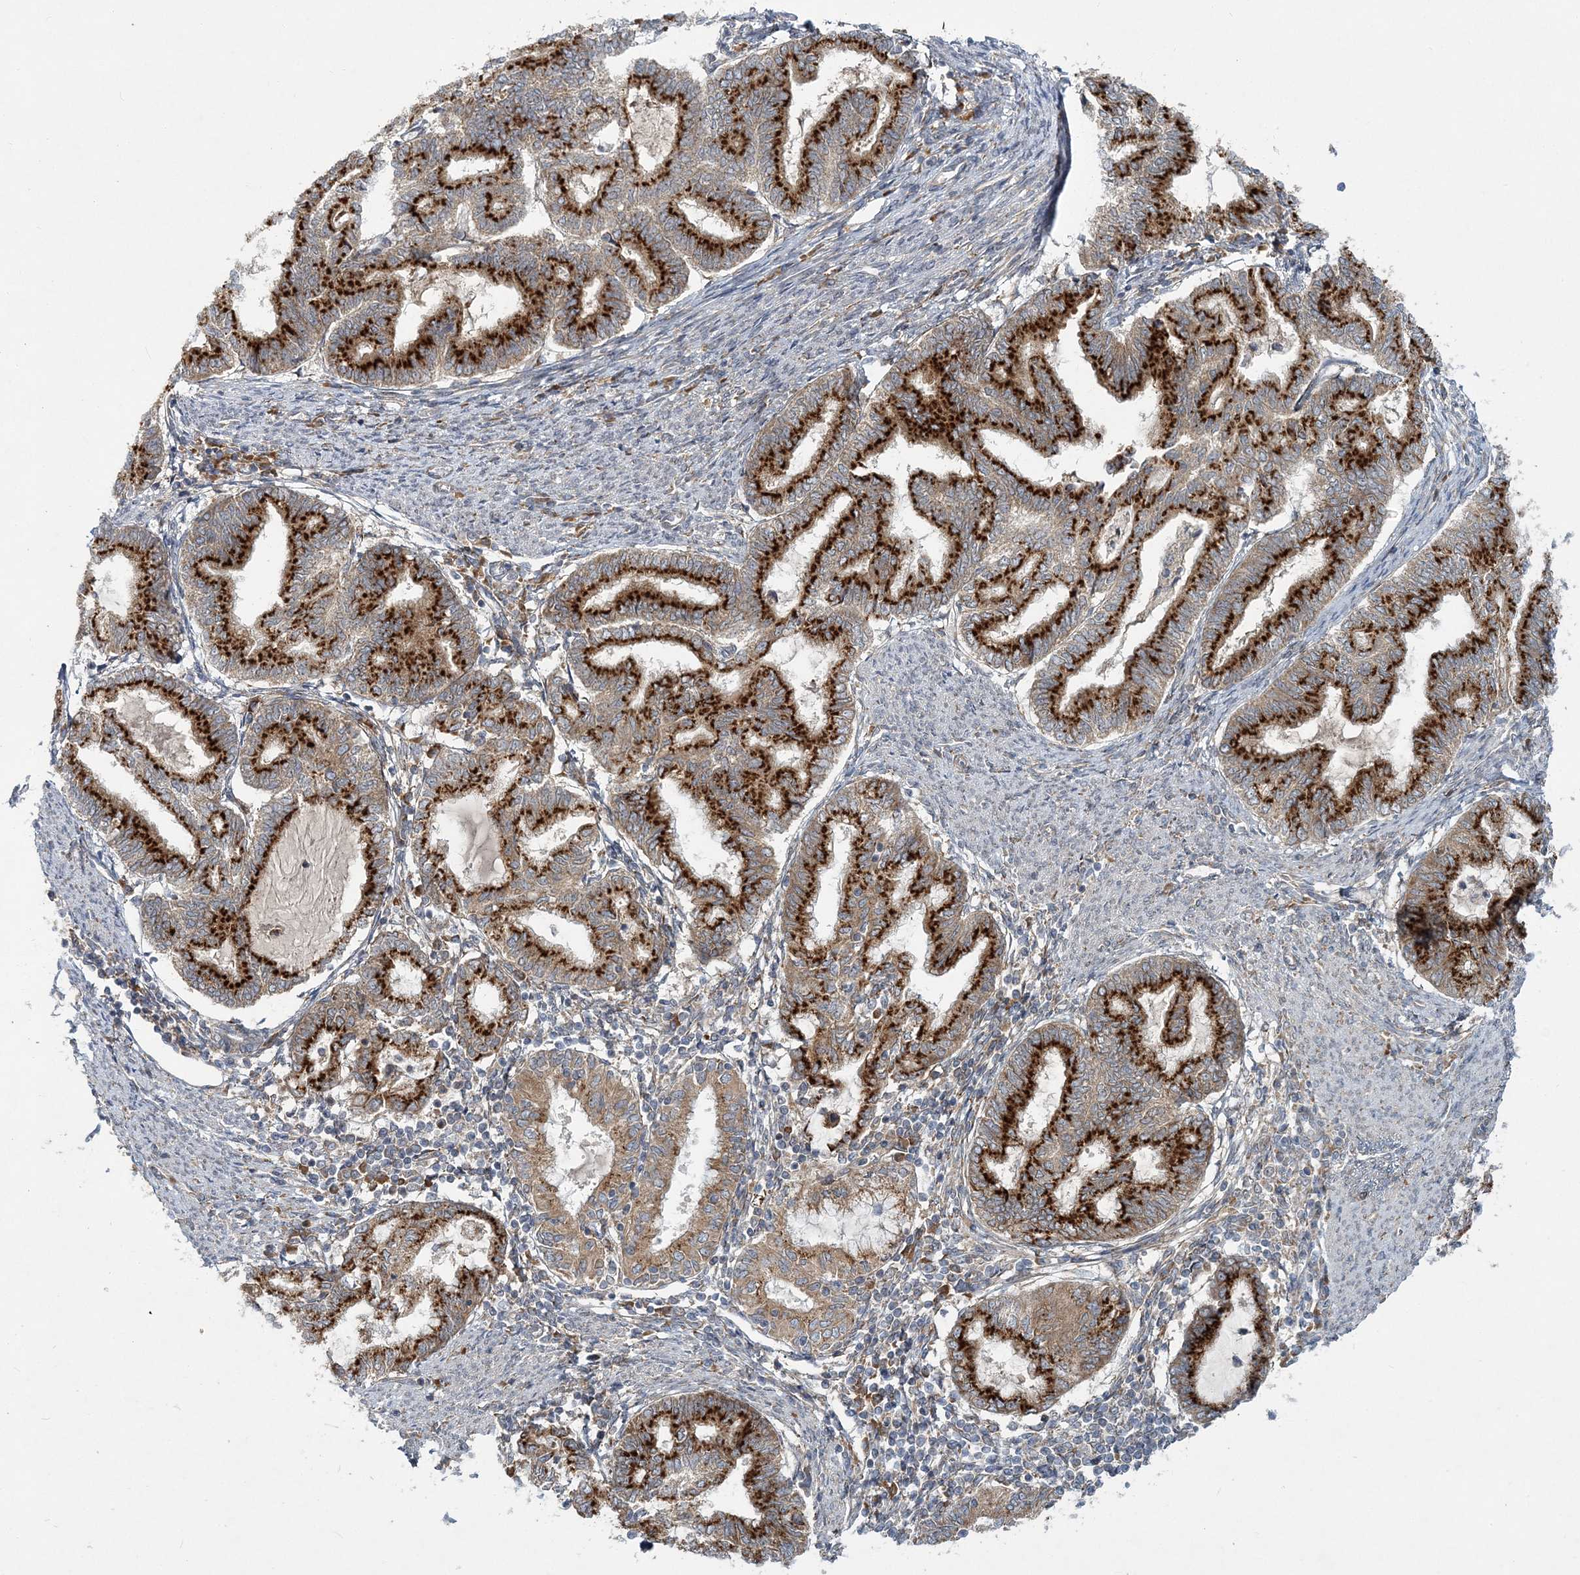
{"staining": {"intensity": "strong", "quantity": ">75%", "location": "cytoplasmic/membranous"}, "tissue": "endometrial cancer", "cell_type": "Tumor cells", "image_type": "cancer", "snomed": [{"axis": "morphology", "description": "Adenocarcinoma, NOS"}, {"axis": "topography", "description": "Endometrium"}], "caption": "Tumor cells show high levels of strong cytoplasmic/membranous positivity in about >75% of cells in human endometrial adenocarcinoma.", "gene": "NBAS", "patient": {"sex": "female", "age": 79}}